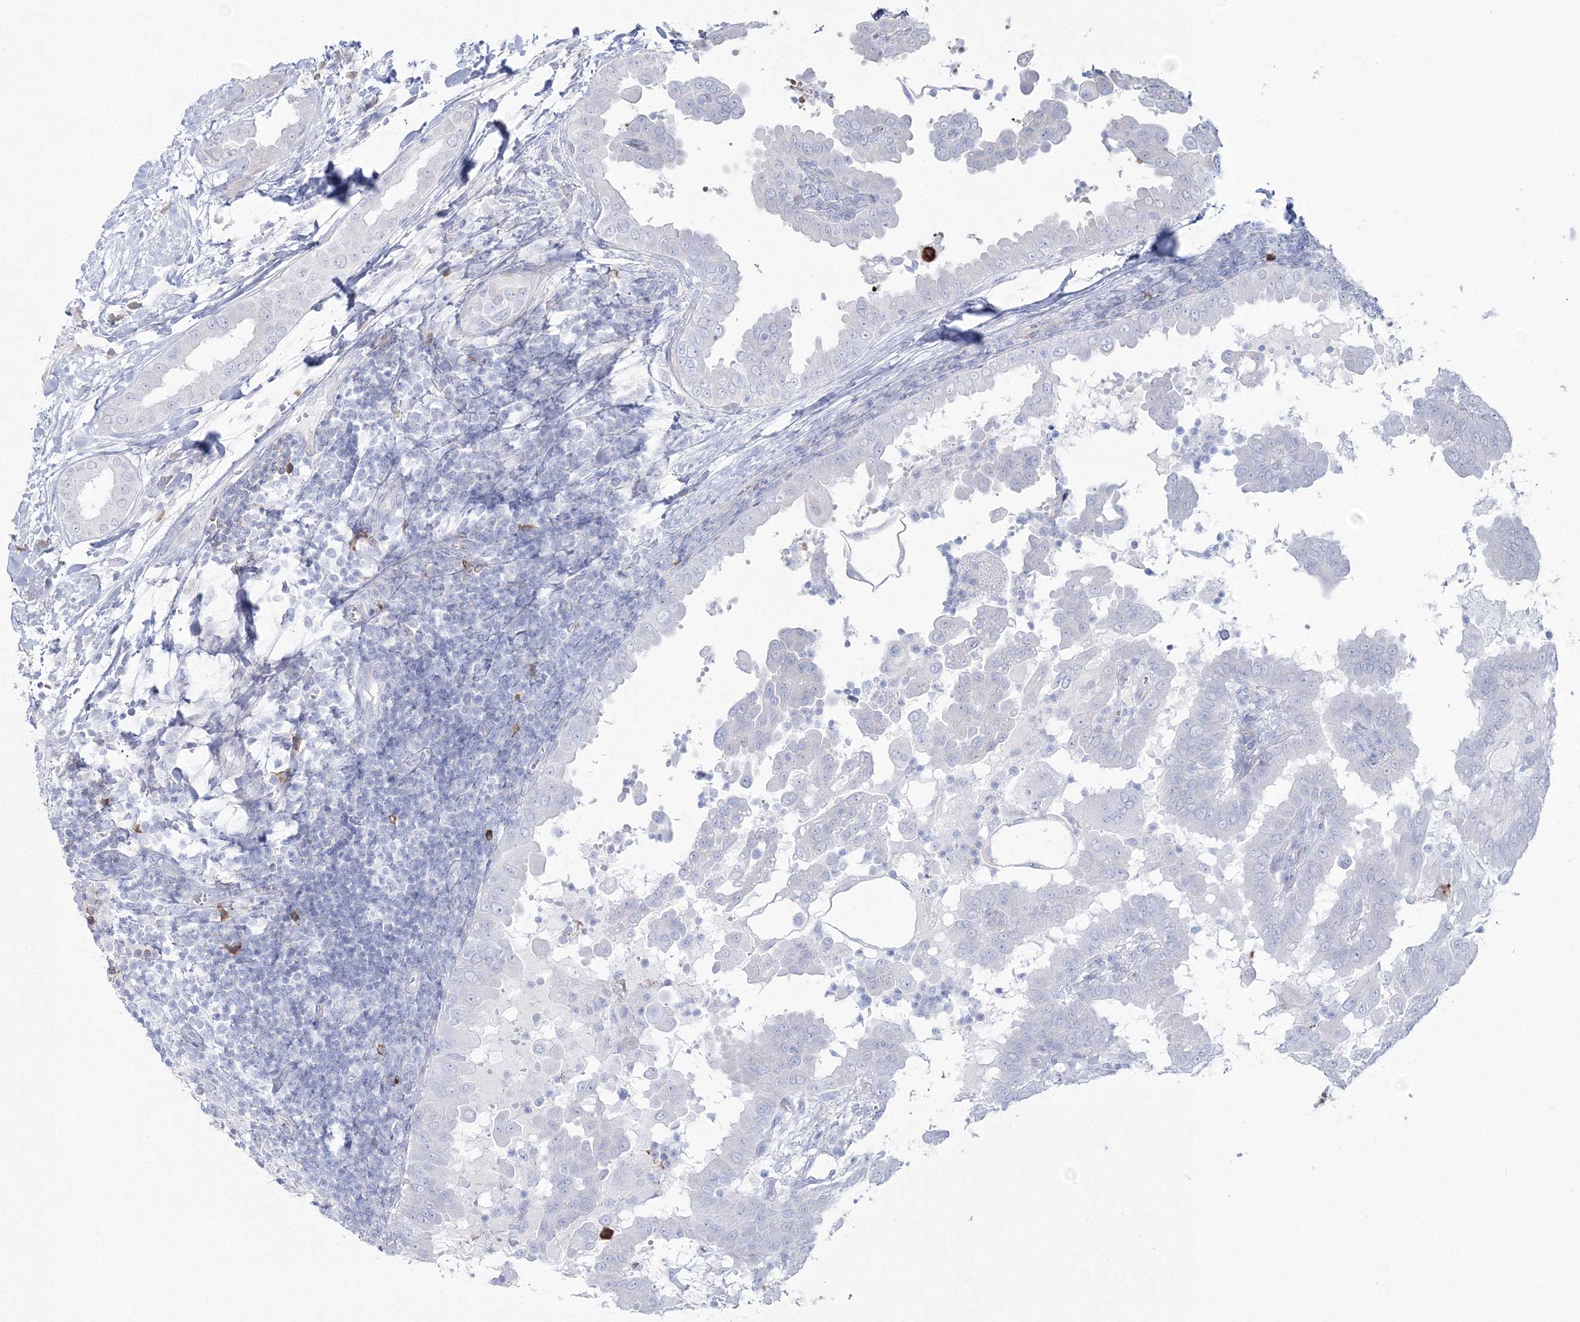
{"staining": {"intensity": "negative", "quantity": "none", "location": "none"}, "tissue": "thyroid cancer", "cell_type": "Tumor cells", "image_type": "cancer", "snomed": [{"axis": "morphology", "description": "Papillary adenocarcinoma, NOS"}, {"axis": "topography", "description": "Thyroid gland"}], "caption": "A histopathology image of thyroid papillary adenocarcinoma stained for a protein demonstrates no brown staining in tumor cells. (DAB (3,3'-diaminobenzidine) immunohistochemistry, high magnification).", "gene": "HYAL2", "patient": {"sex": "male", "age": 33}}